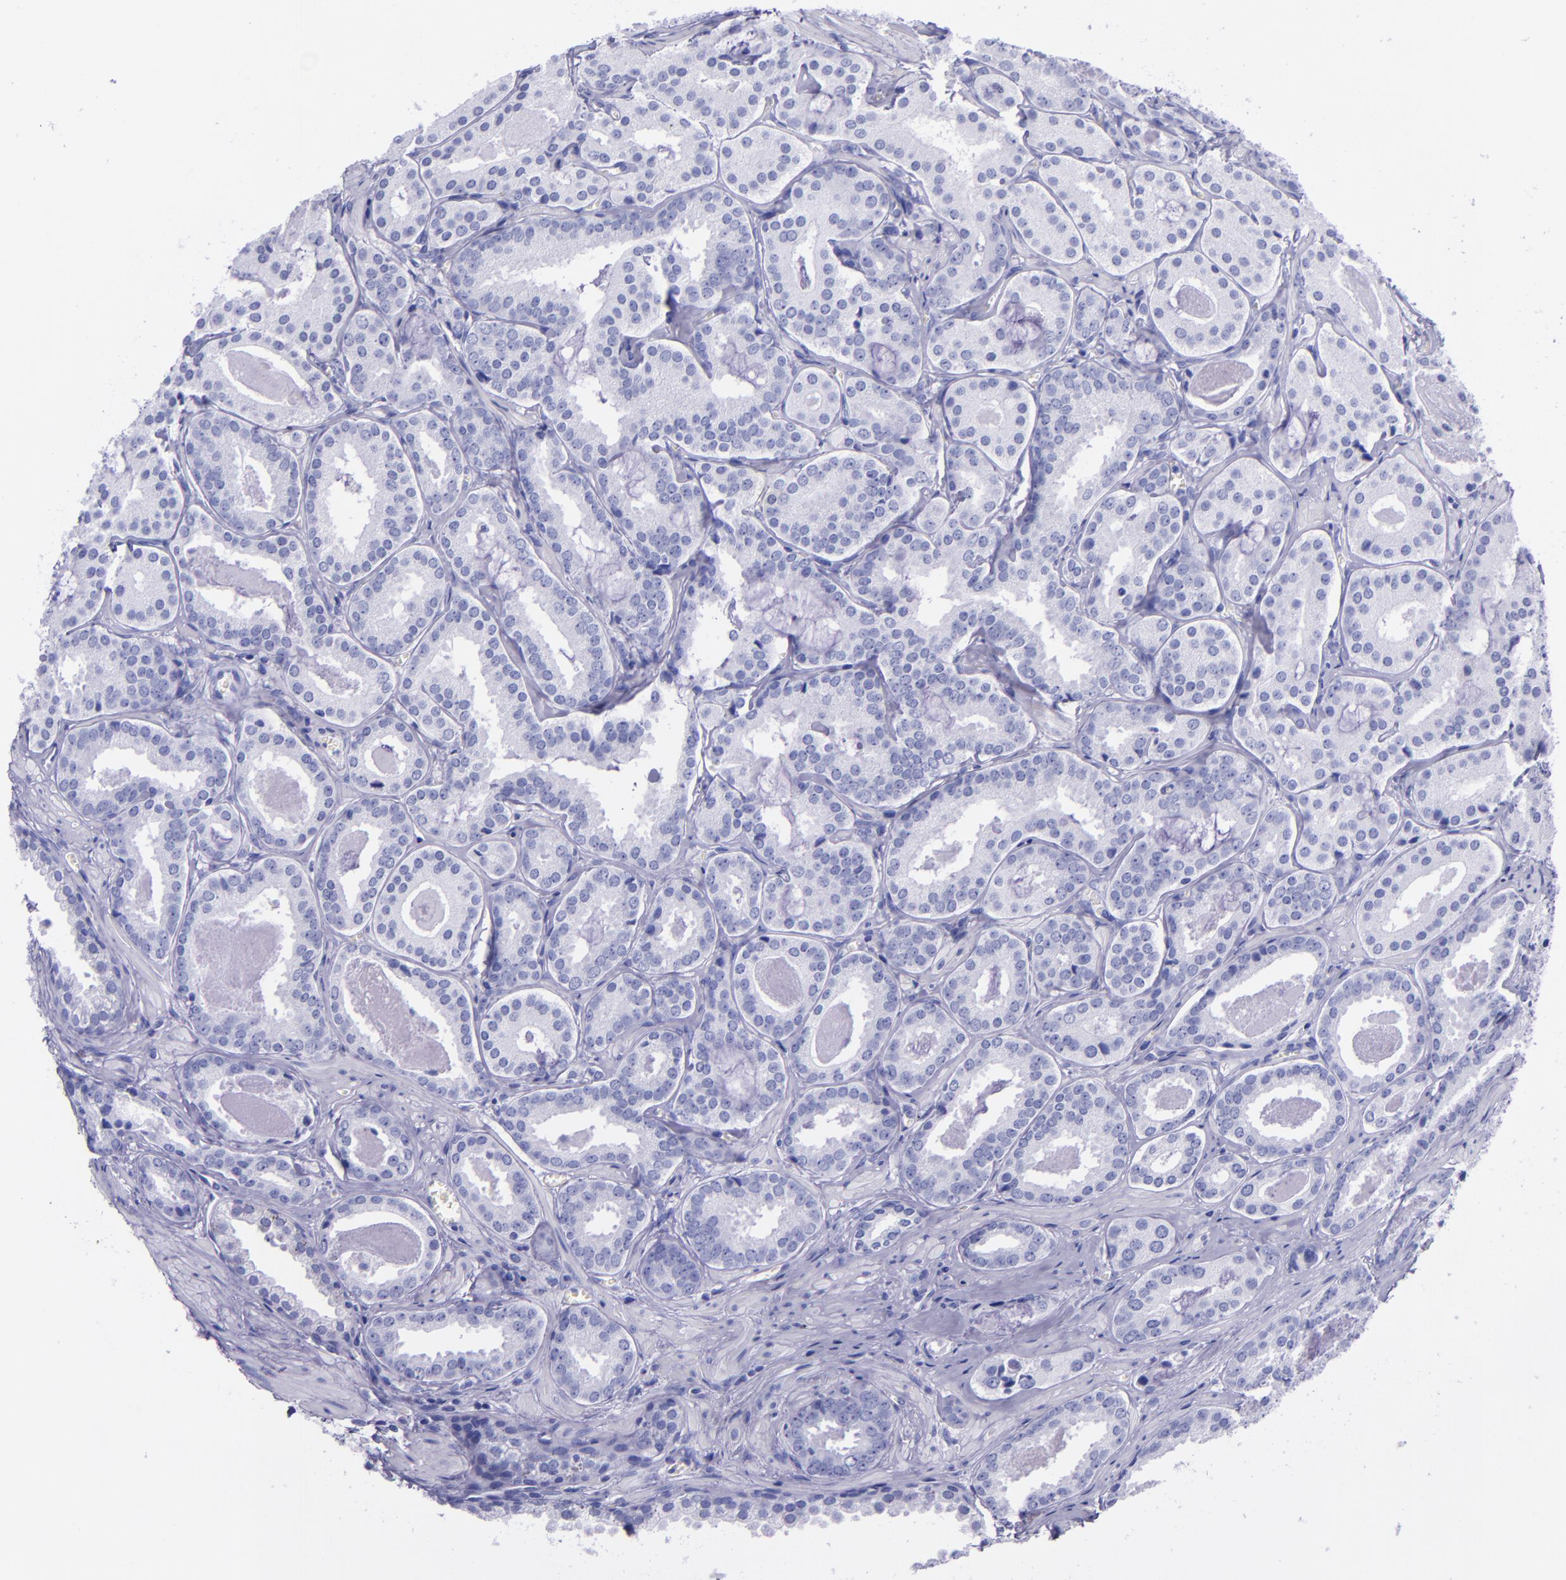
{"staining": {"intensity": "negative", "quantity": "none", "location": "none"}, "tissue": "prostate cancer", "cell_type": "Tumor cells", "image_type": "cancer", "snomed": [{"axis": "morphology", "description": "Adenocarcinoma, Medium grade"}, {"axis": "topography", "description": "Prostate"}], "caption": "An immunohistochemistry photomicrograph of prostate cancer (medium-grade adenocarcinoma) is shown. There is no staining in tumor cells of prostate cancer (medium-grade adenocarcinoma).", "gene": "MBP", "patient": {"sex": "male", "age": 64}}